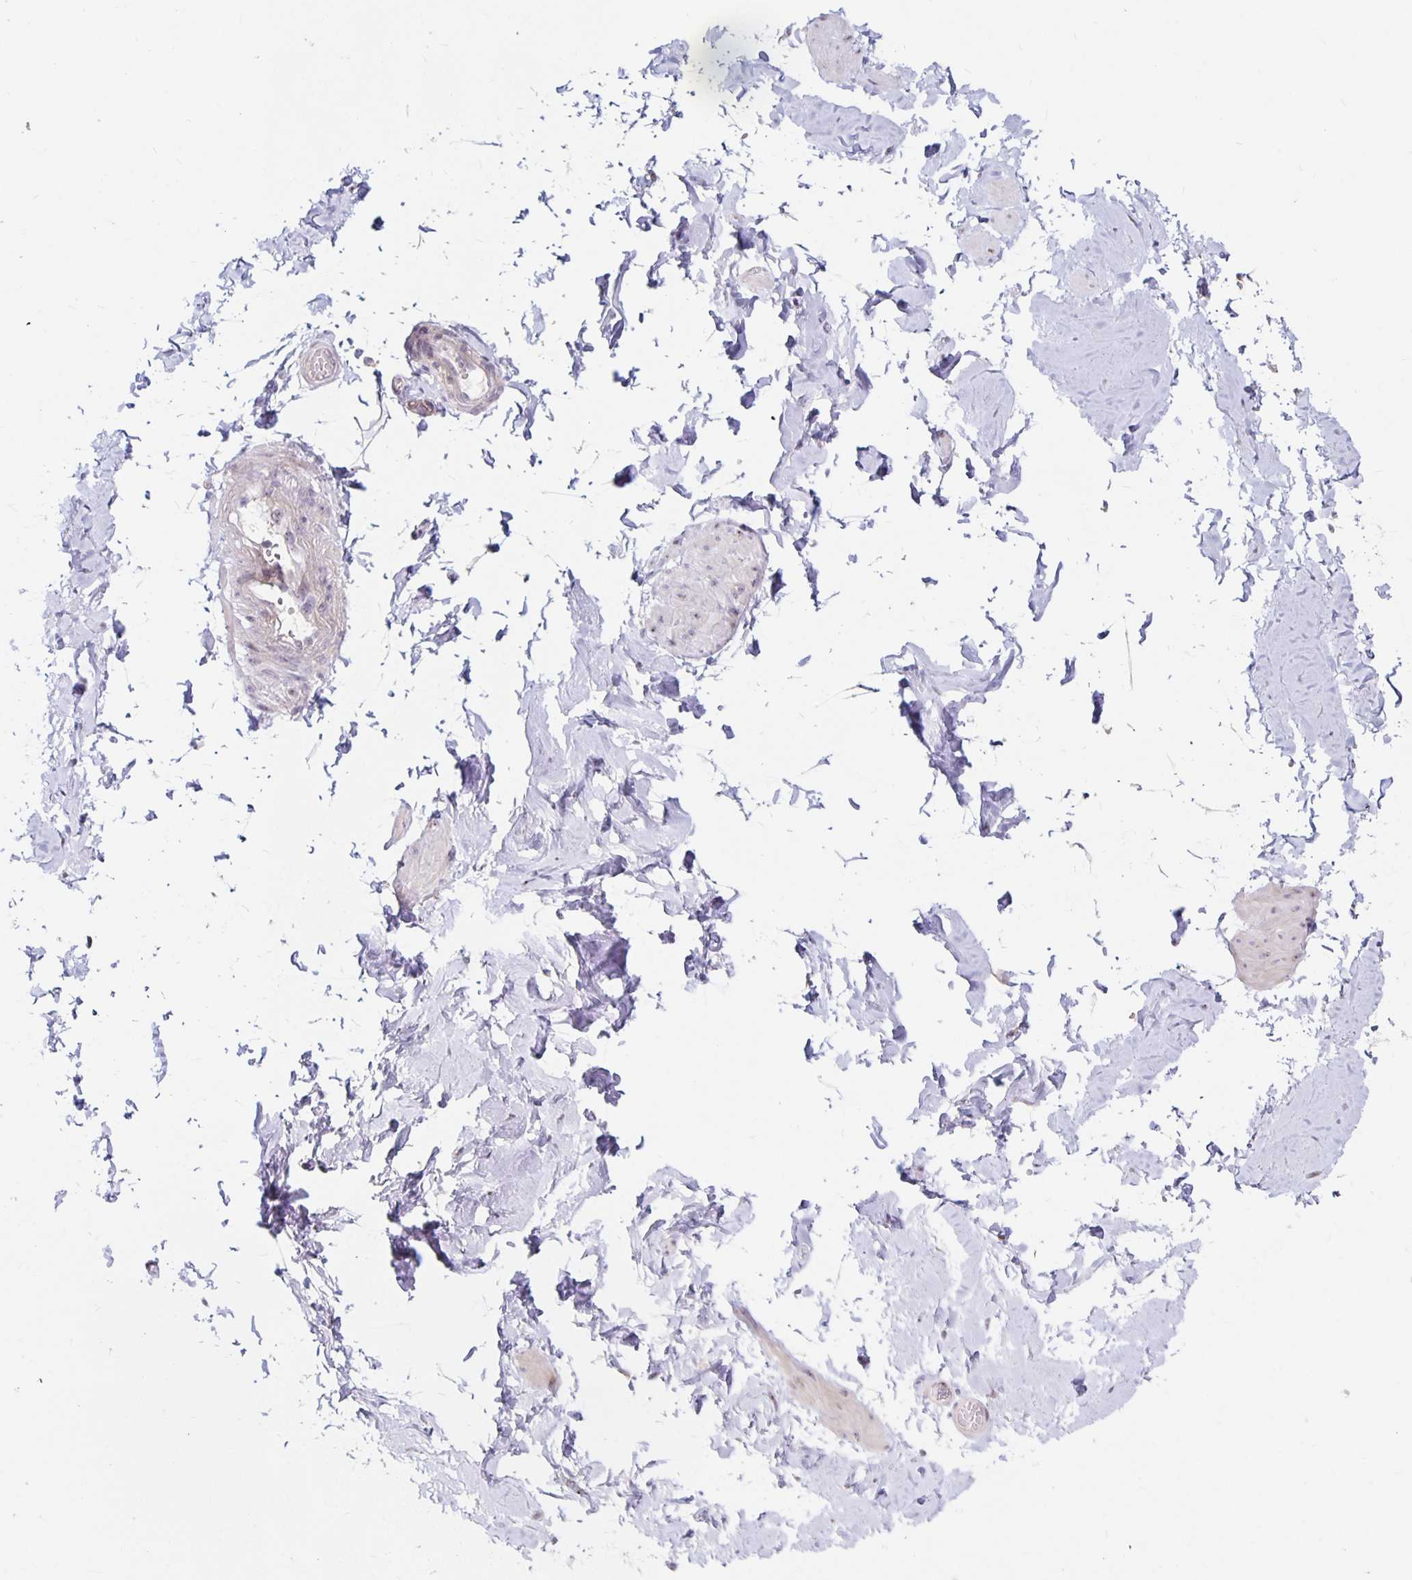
{"staining": {"intensity": "negative", "quantity": "none", "location": "none"}, "tissue": "adipose tissue", "cell_type": "Adipocytes", "image_type": "normal", "snomed": [{"axis": "morphology", "description": "Normal tissue, NOS"}, {"axis": "topography", "description": "Epididymis, spermatic cord, NOS"}, {"axis": "topography", "description": "Epididymis"}, {"axis": "topography", "description": "Peripheral nerve tissue"}], "caption": "This is an IHC photomicrograph of benign human adipose tissue. There is no positivity in adipocytes.", "gene": "NUP85", "patient": {"sex": "male", "age": 29}}